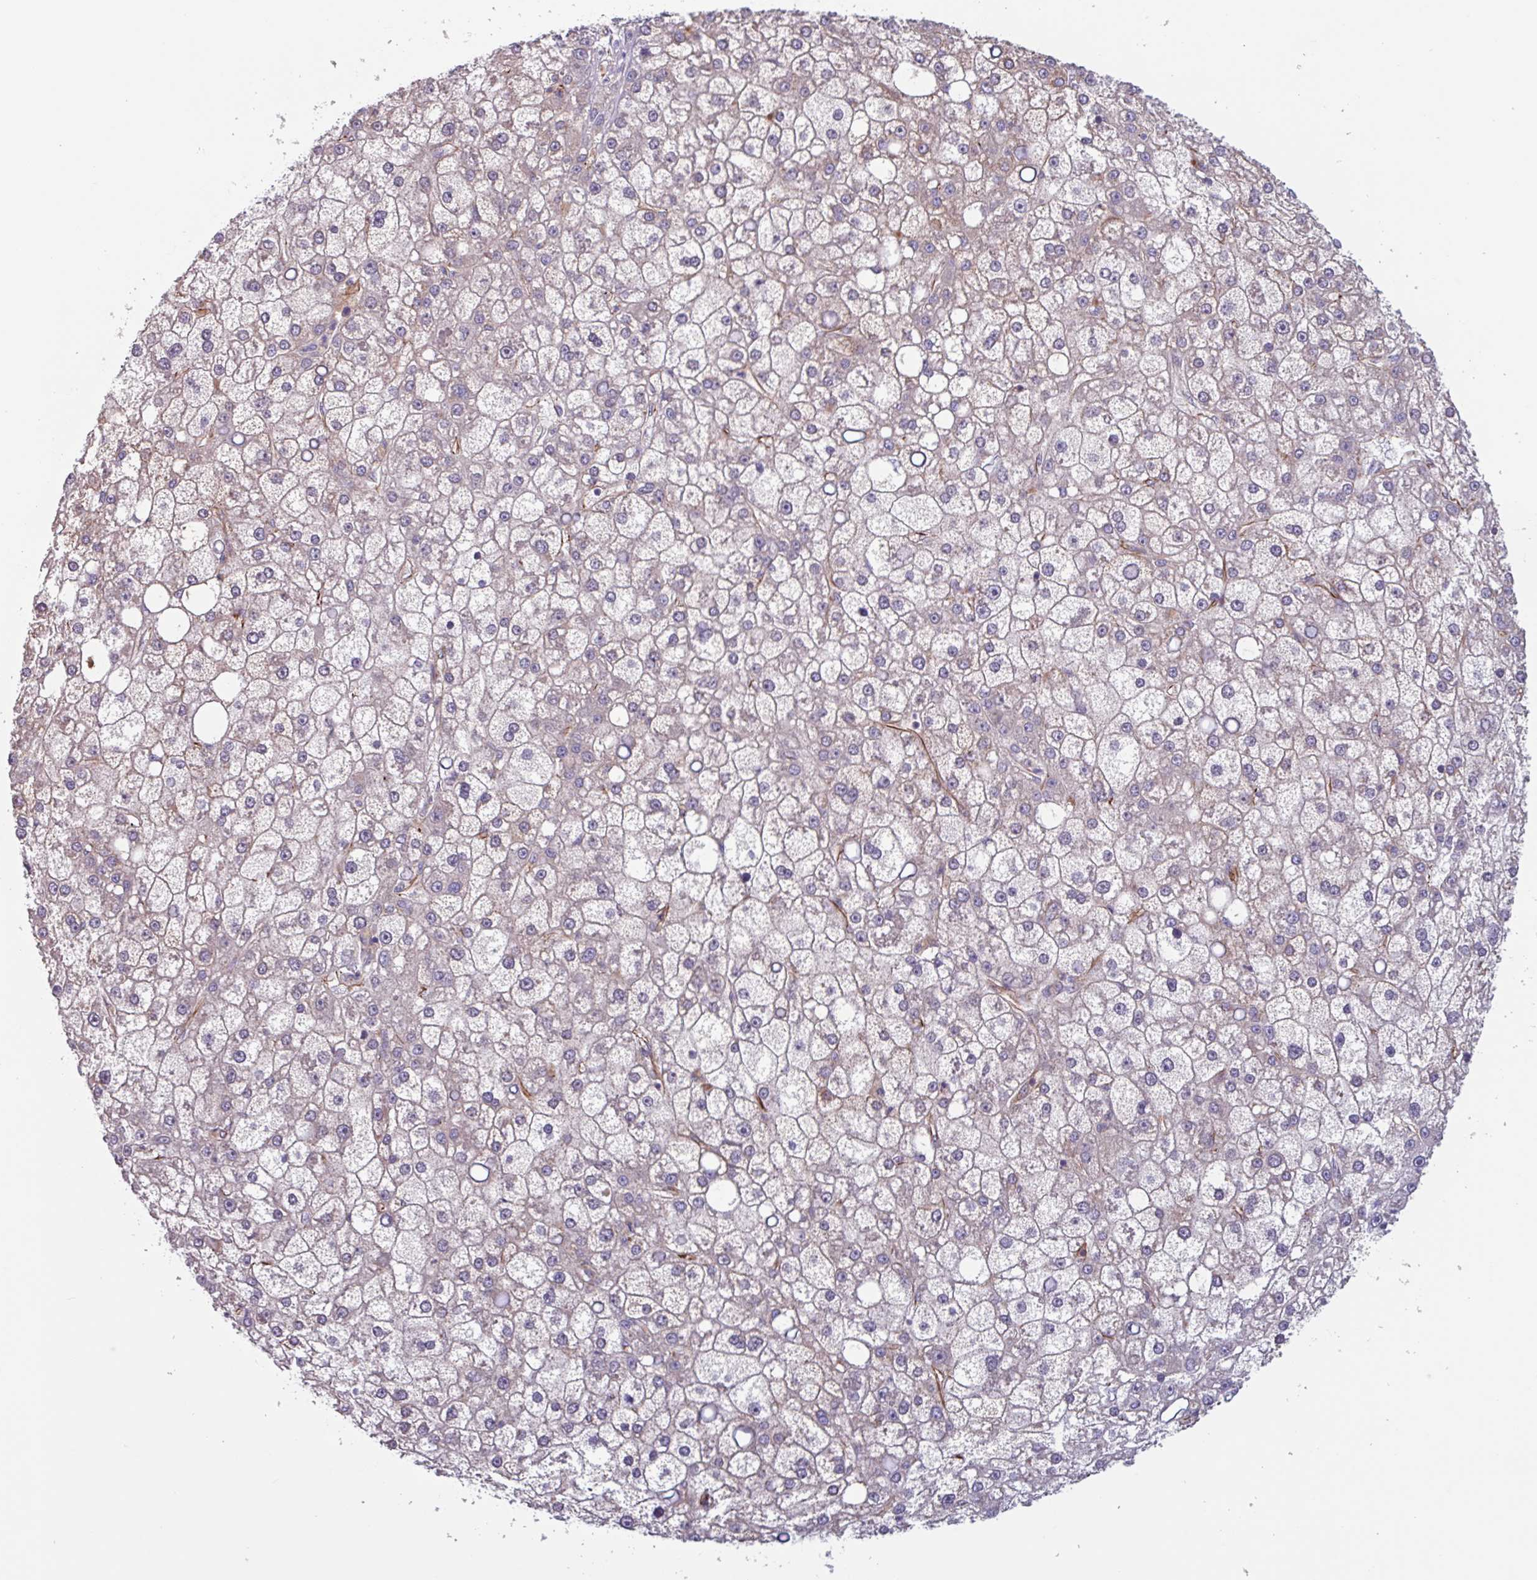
{"staining": {"intensity": "negative", "quantity": "none", "location": "none"}, "tissue": "liver cancer", "cell_type": "Tumor cells", "image_type": "cancer", "snomed": [{"axis": "morphology", "description": "Carcinoma, Hepatocellular, NOS"}, {"axis": "topography", "description": "Liver"}], "caption": "Liver cancer (hepatocellular carcinoma) stained for a protein using IHC shows no staining tumor cells.", "gene": "BTD", "patient": {"sex": "male", "age": 67}}